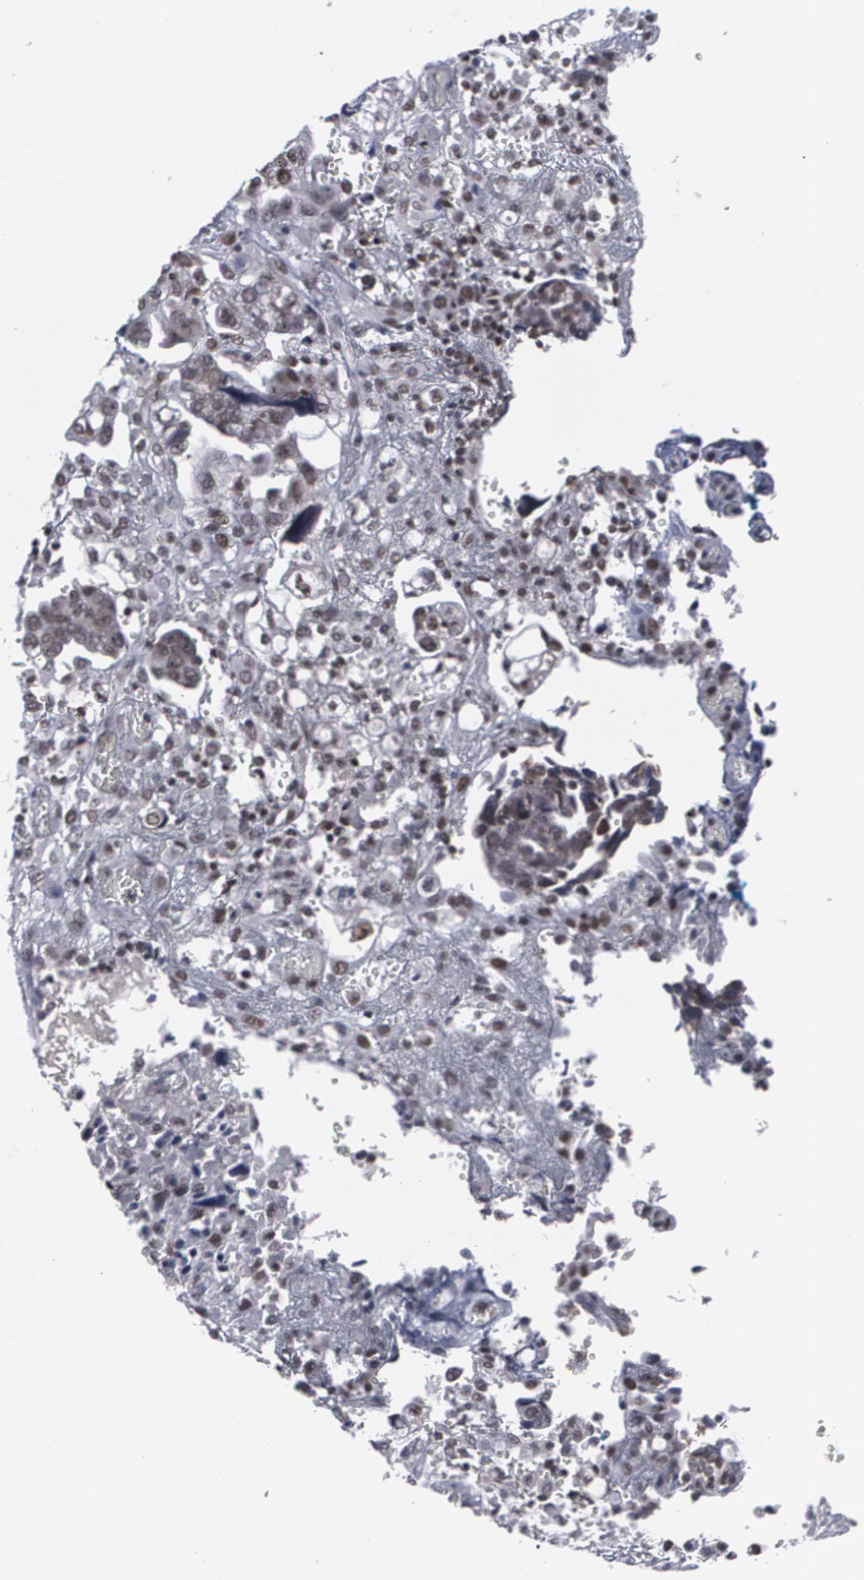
{"staining": {"intensity": "weak", "quantity": "25%-75%", "location": "nuclear"}, "tissue": "ovarian cancer", "cell_type": "Tumor cells", "image_type": "cancer", "snomed": [{"axis": "morphology", "description": "Normal tissue, NOS"}, {"axis": "morphology", "description": "Cystadenocarcinoma, serous, NOS"}, {"axis": "topography", "description": "Fallopian tube"}, {"axis": "topography", "description": "Ovary"}], "caption": "IHC (DAB (3,3'-diaminobenzidine)) staining of human serous cystadenocarcinoma (ovarian) displays weak nuclear protein positivity in about 25%-75% of tumor cells.", "gene": "MCL1", "patient": {"sex": "female", "age": 56}}